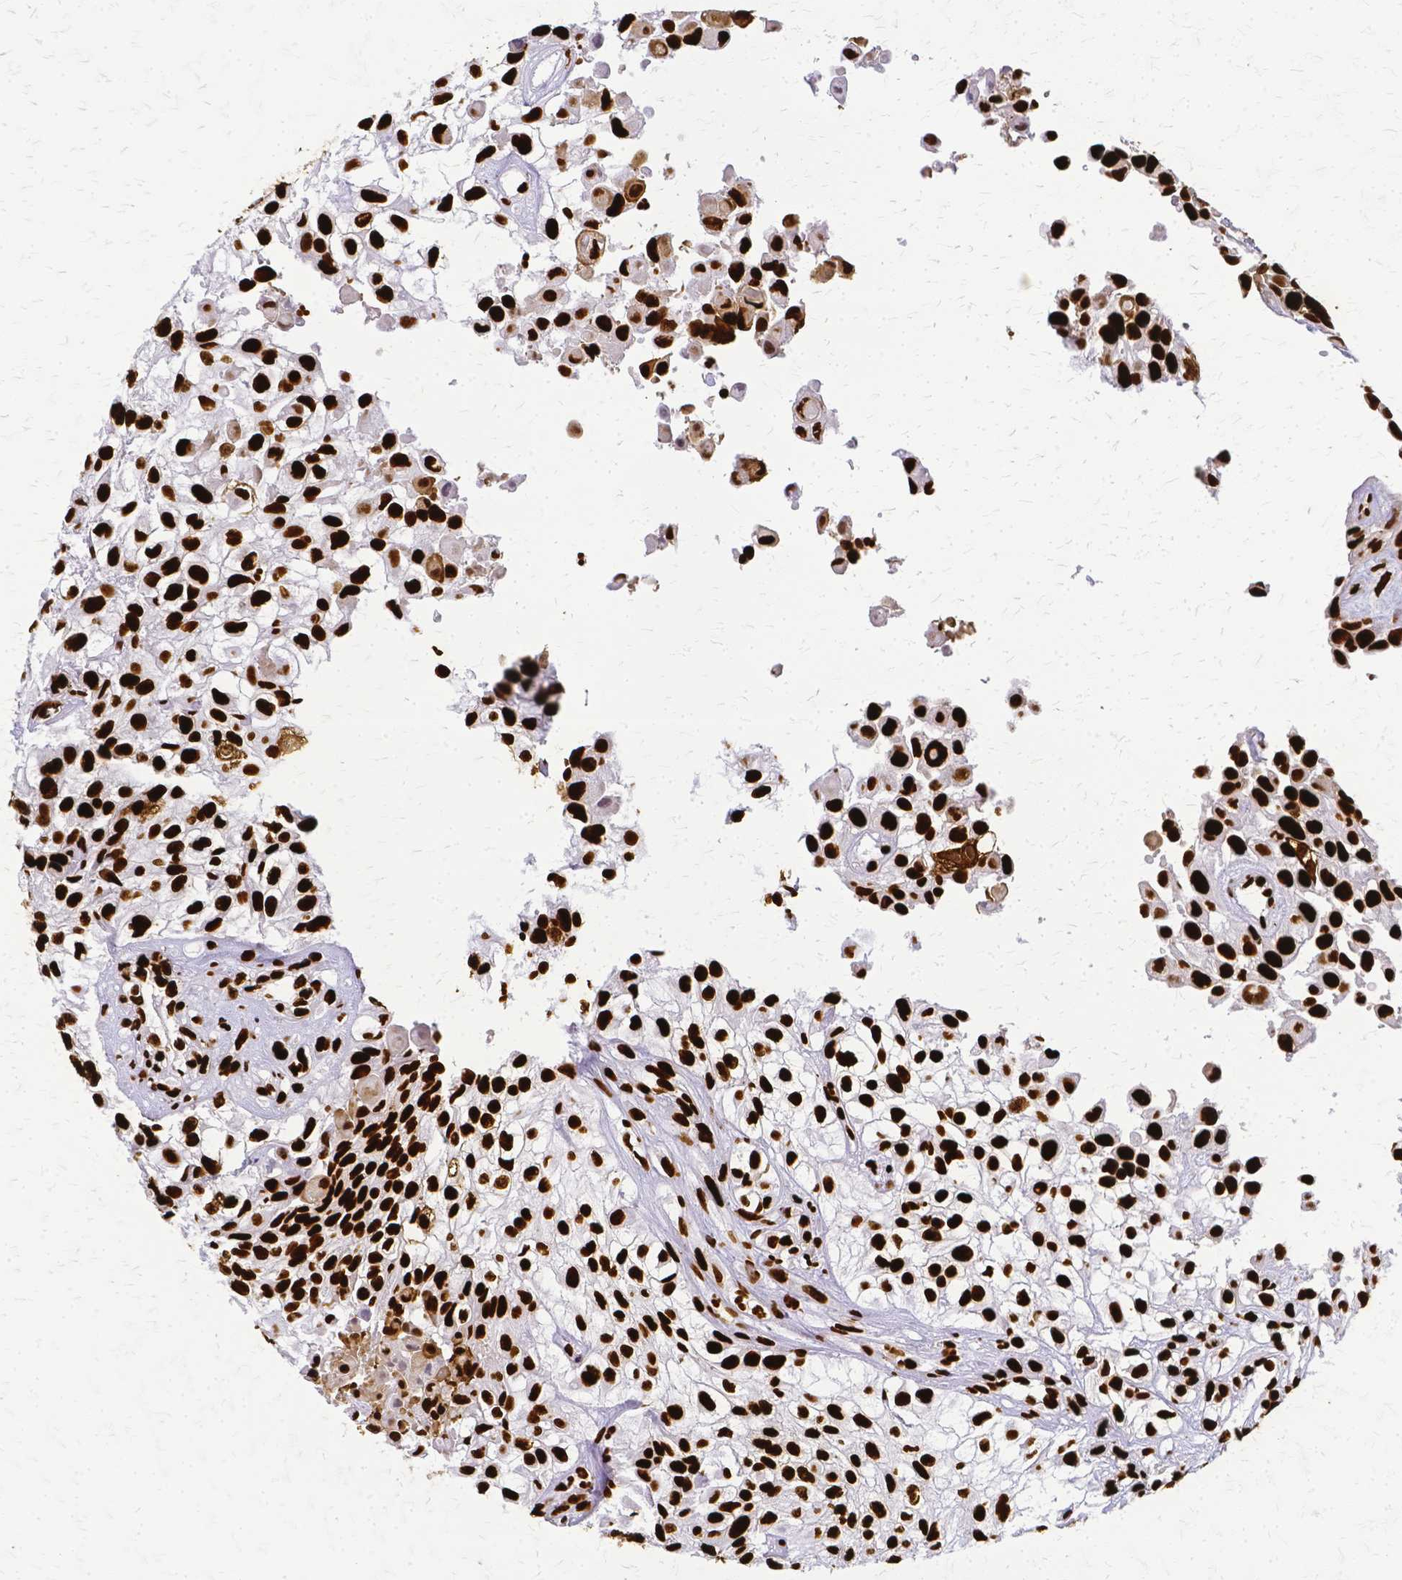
{"staining": {"intensity": "strong", "quantity": ">75%", "location": "nuclear"}, "tissue": "urothelial cancer", "cell_type": "Tumor cells", "image_type": "cancer", "snomed": [{"axis": "morphology", "description": "Urothelial carcinoma, High grade"}, {"axis": "topography", "description": "Urinary bladder"}], "caption": "A high-resolution histopathology image shows IHC staining of urothelial cancer, which exhibits strong nuclear expression in about >75% of tumor cells.", "gene": "SFPQ", "patient": {"sex": "male", "age": 56}}